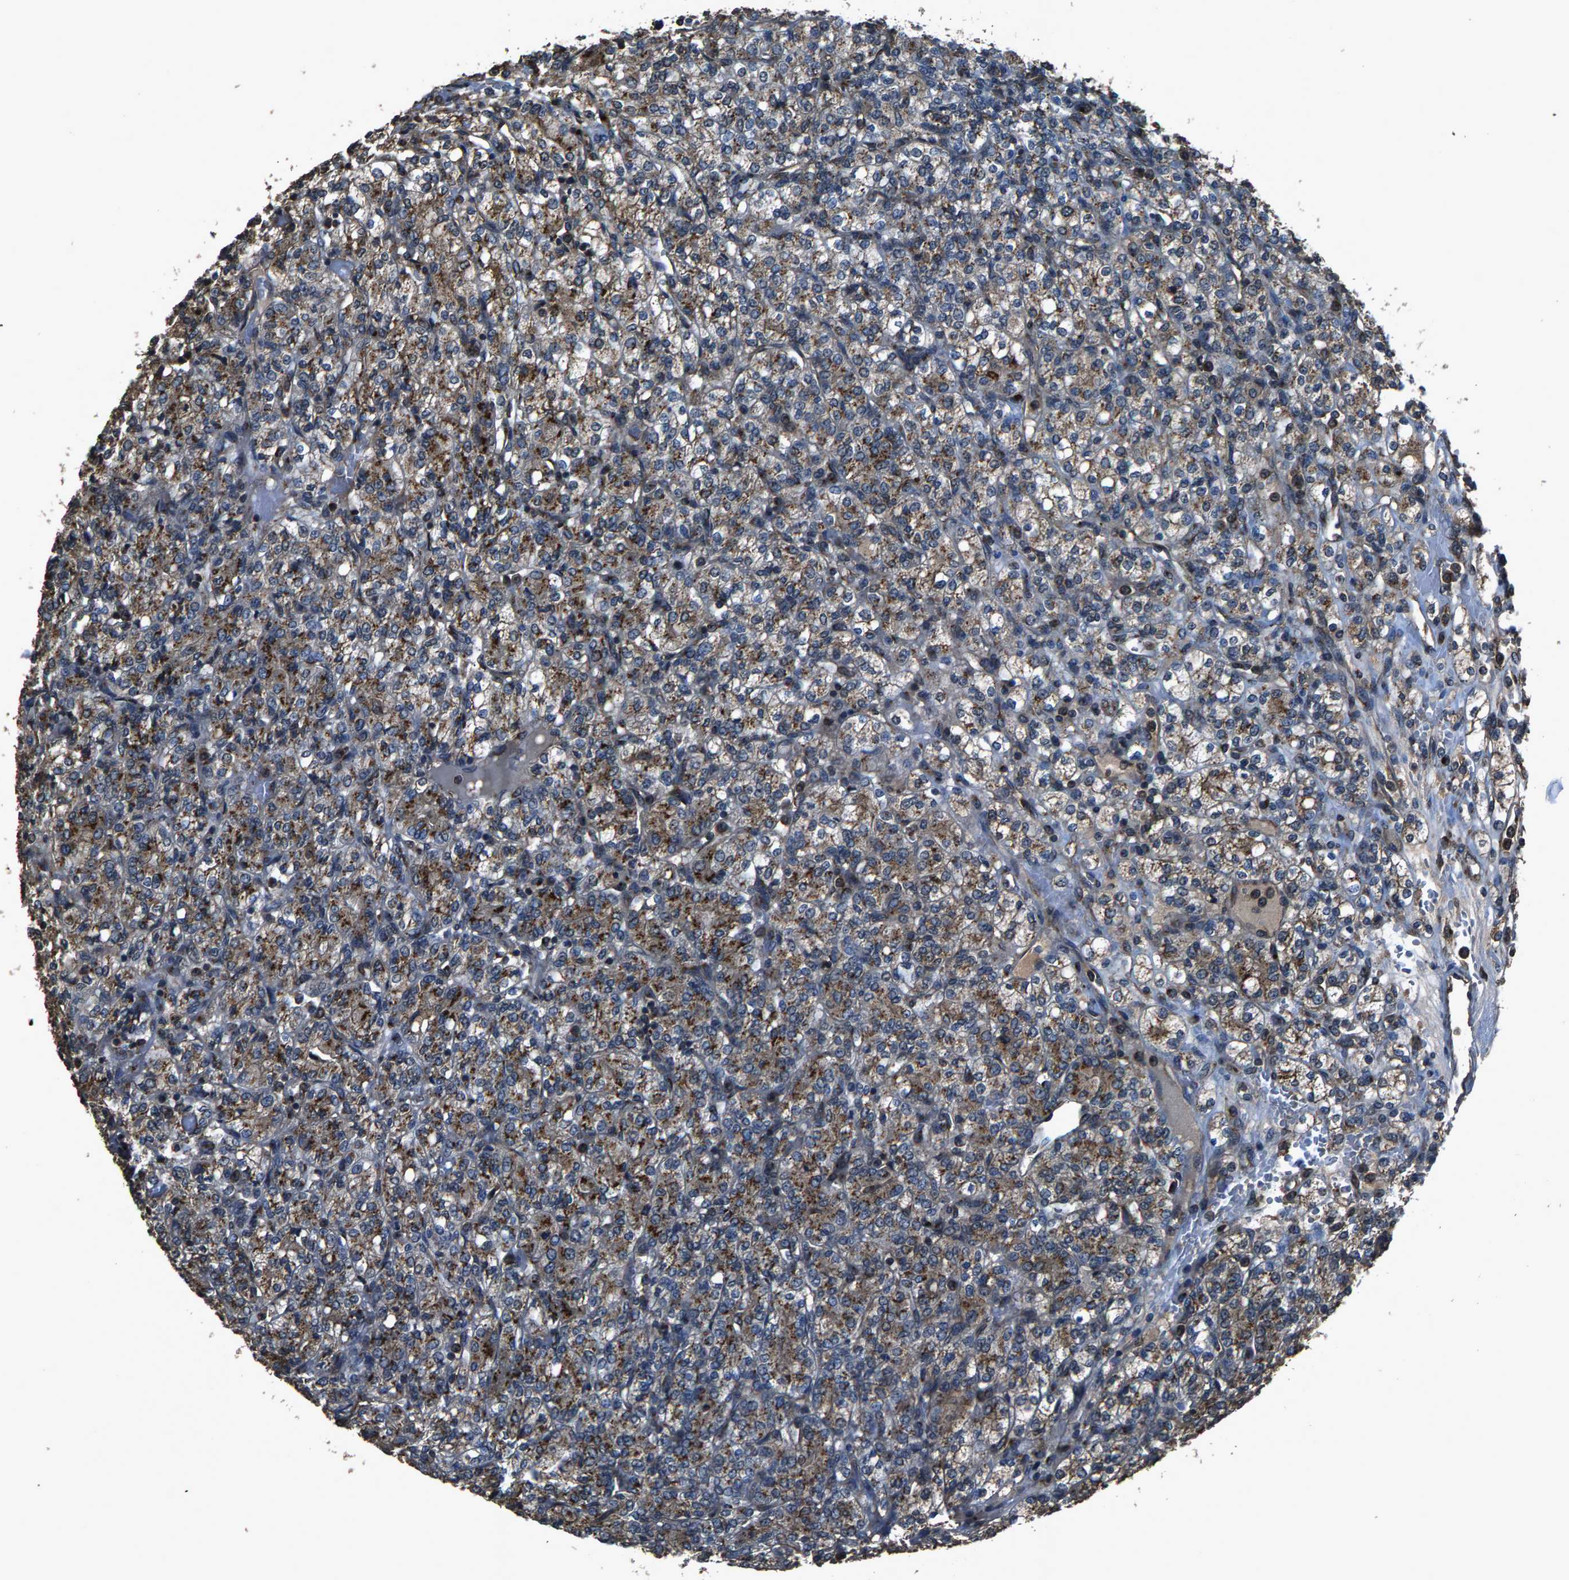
{"staining": {"intensity": "moderate", "quantity": "25%-75%", "location": "cytoplasmic/membranous"}, "tissue": "renal cancer", "cell_type": "Tumor cells", "image_type": "cancer", "snomed": [{"axis": "morphology", "description": "Adenocarcinoma, NOS"}, {"axis": "topography", "description": "Kidney"}], "caption": "The image reveals staining of renal cancer, revealing moderate cytoplasmic/membranous protein positivity (brown color) within tumor cells.", "gene": "SLC38A10", "patient": {"sex": "male", "age": 77}}